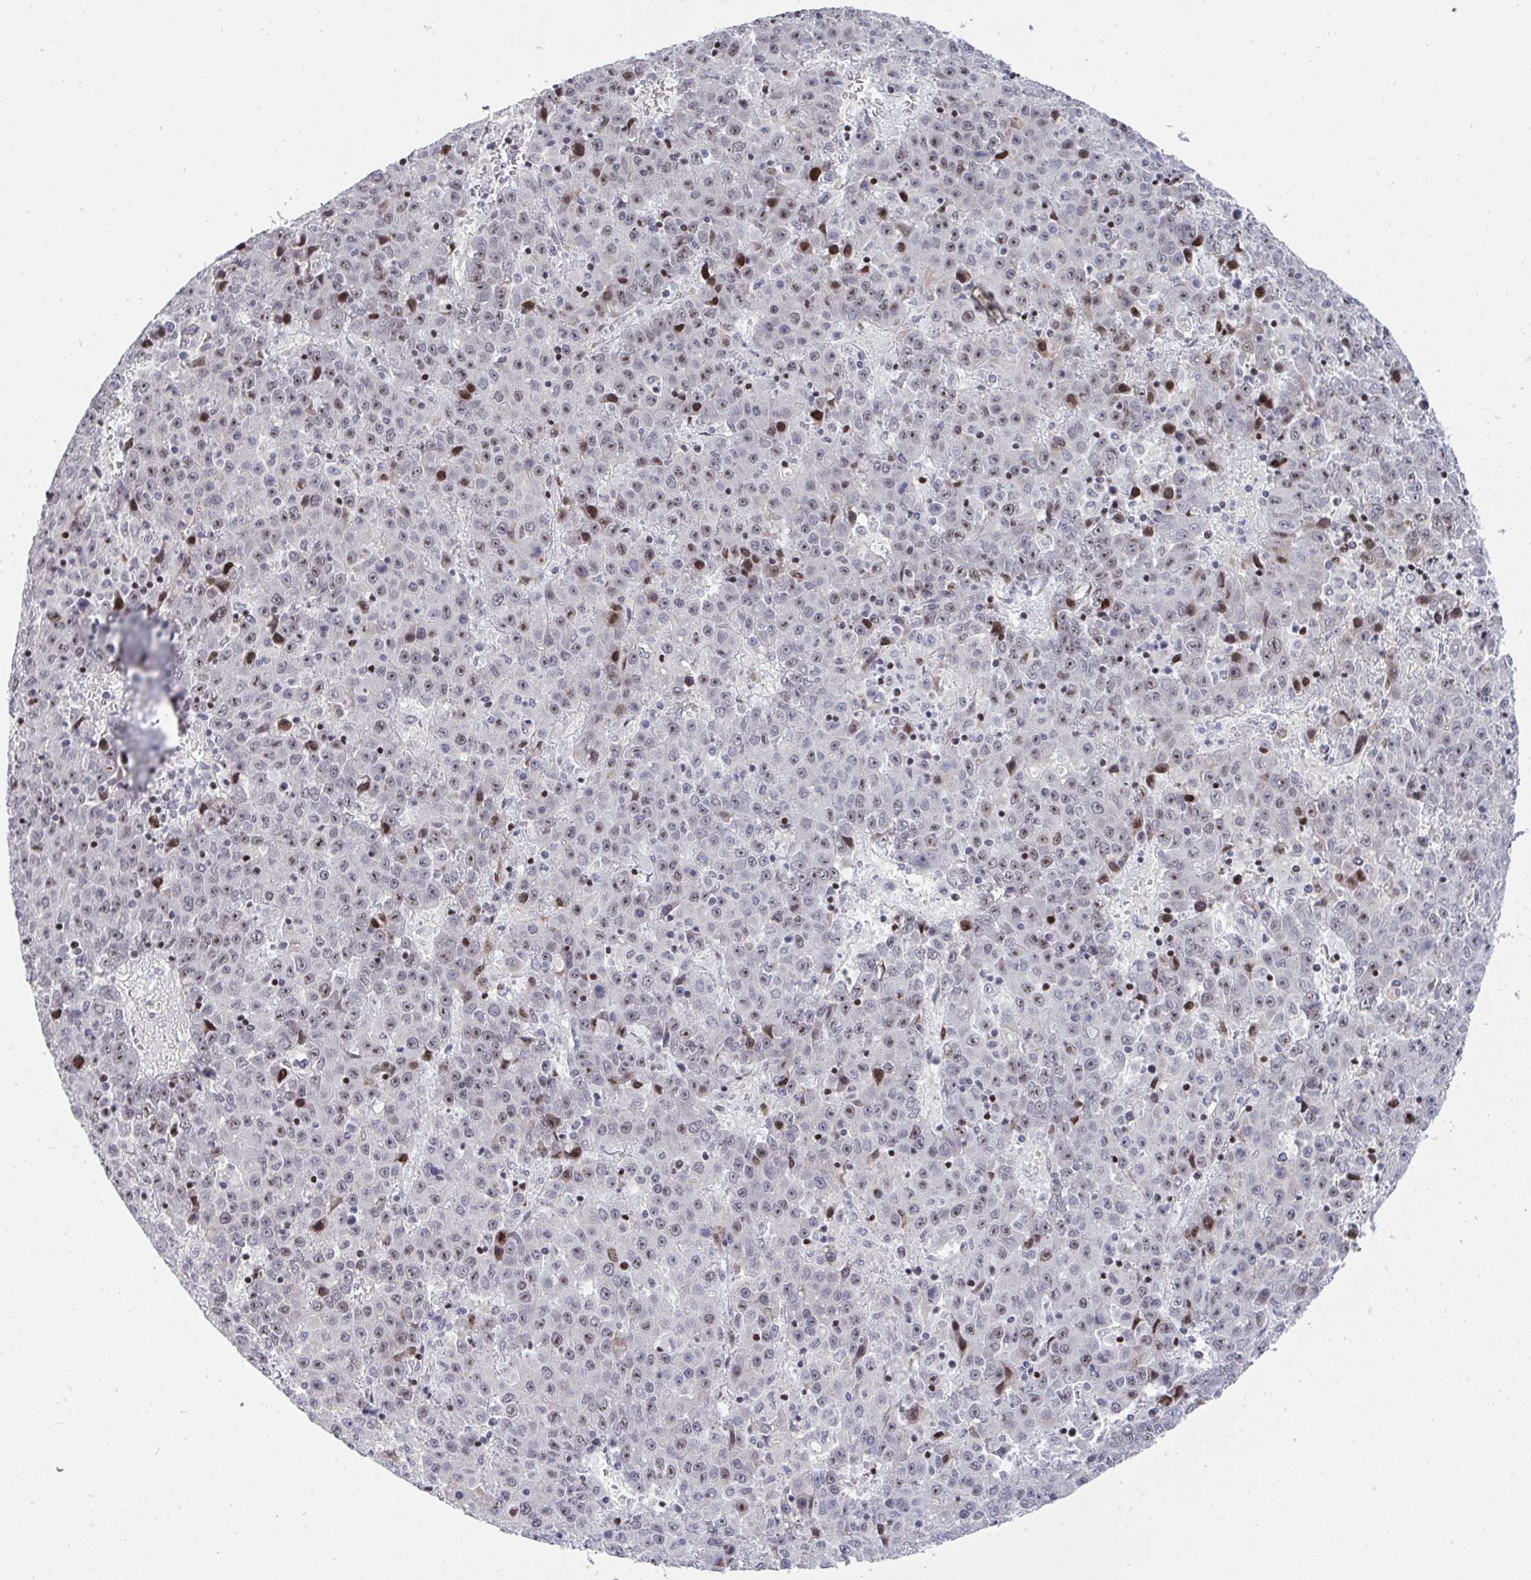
{"staining": {"intensity": "moderate", "quantity": "25%-75%", "location": "nuclear"}, "tissue": "liver cancer", "cell_type": "Tumor cells", "image_type": "cancer", "snomed": [{"axis": "morphology", "description": "Carcinoma, Hepatocellular, NOS"}, {"axis": "topography", "description": "Liver"}], "caption": "IHC histopathology image of human liver cancer stained for a protein (brown), which shows medium levels of moderate nuclear staining in about 25%-75% of tumor cells.", "gene": "PLPPR3", "patient": {"sex": "female", "age": 53}}